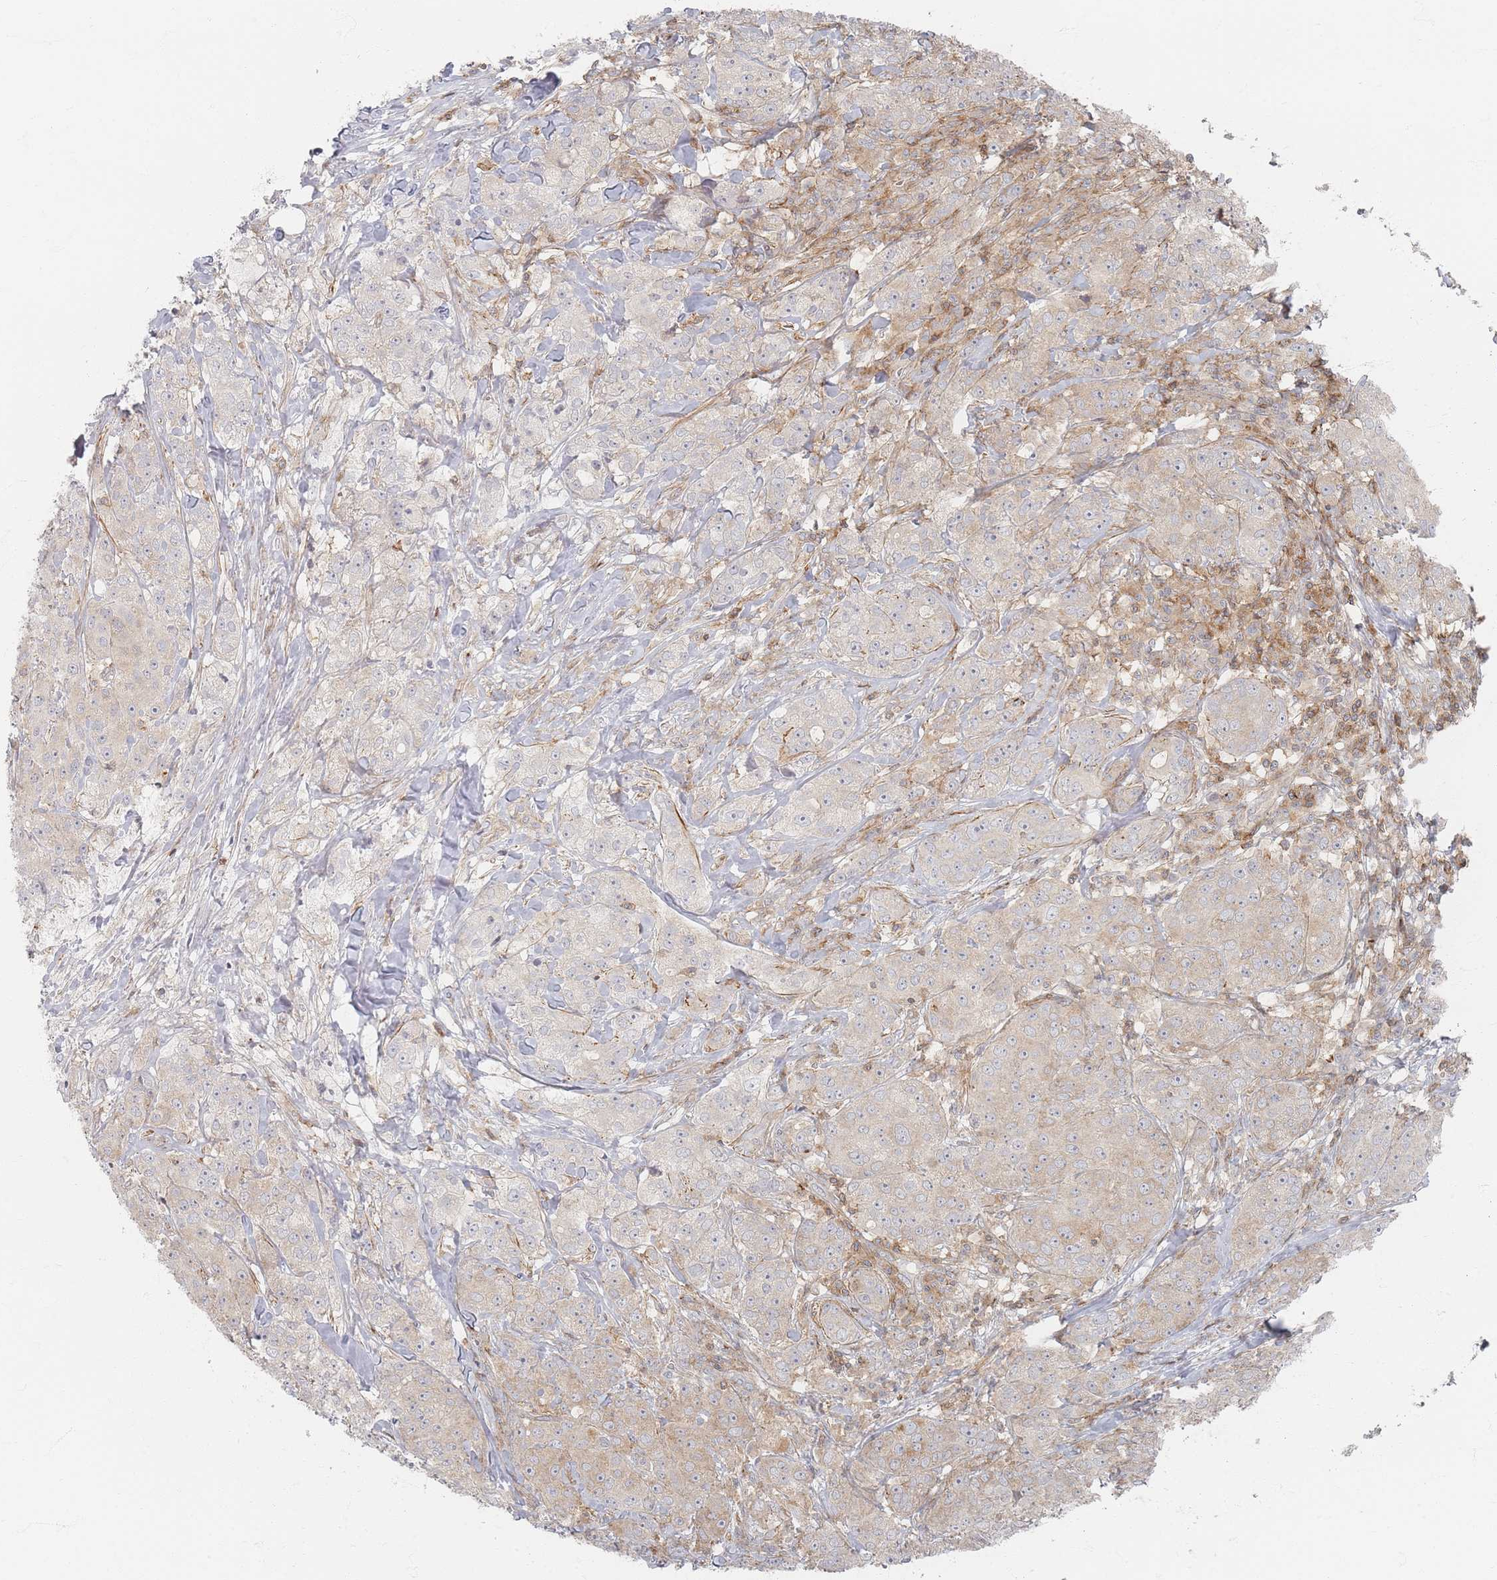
{"staining": {"intensity": "weak", "quantity": "<25%", "location": "cytoplasmic/membranous"}, "tissue": "breast cancer", "cell_type": "Tumor cells", "image_type": "cancer", "snomed": [{"axis": "morphology", "description": "Duct carcinoma"}, {"axis": "topography", "description": "Breast"}], "caption": "IHC histopathology image of neoplastic tissue: breast cancer (invasive ductal carcinoma) stained with DAB reveals no significant protein expression in tumor cells.", "gene": "ZNF852", "patient": {"sex": "female", "age": 43}}